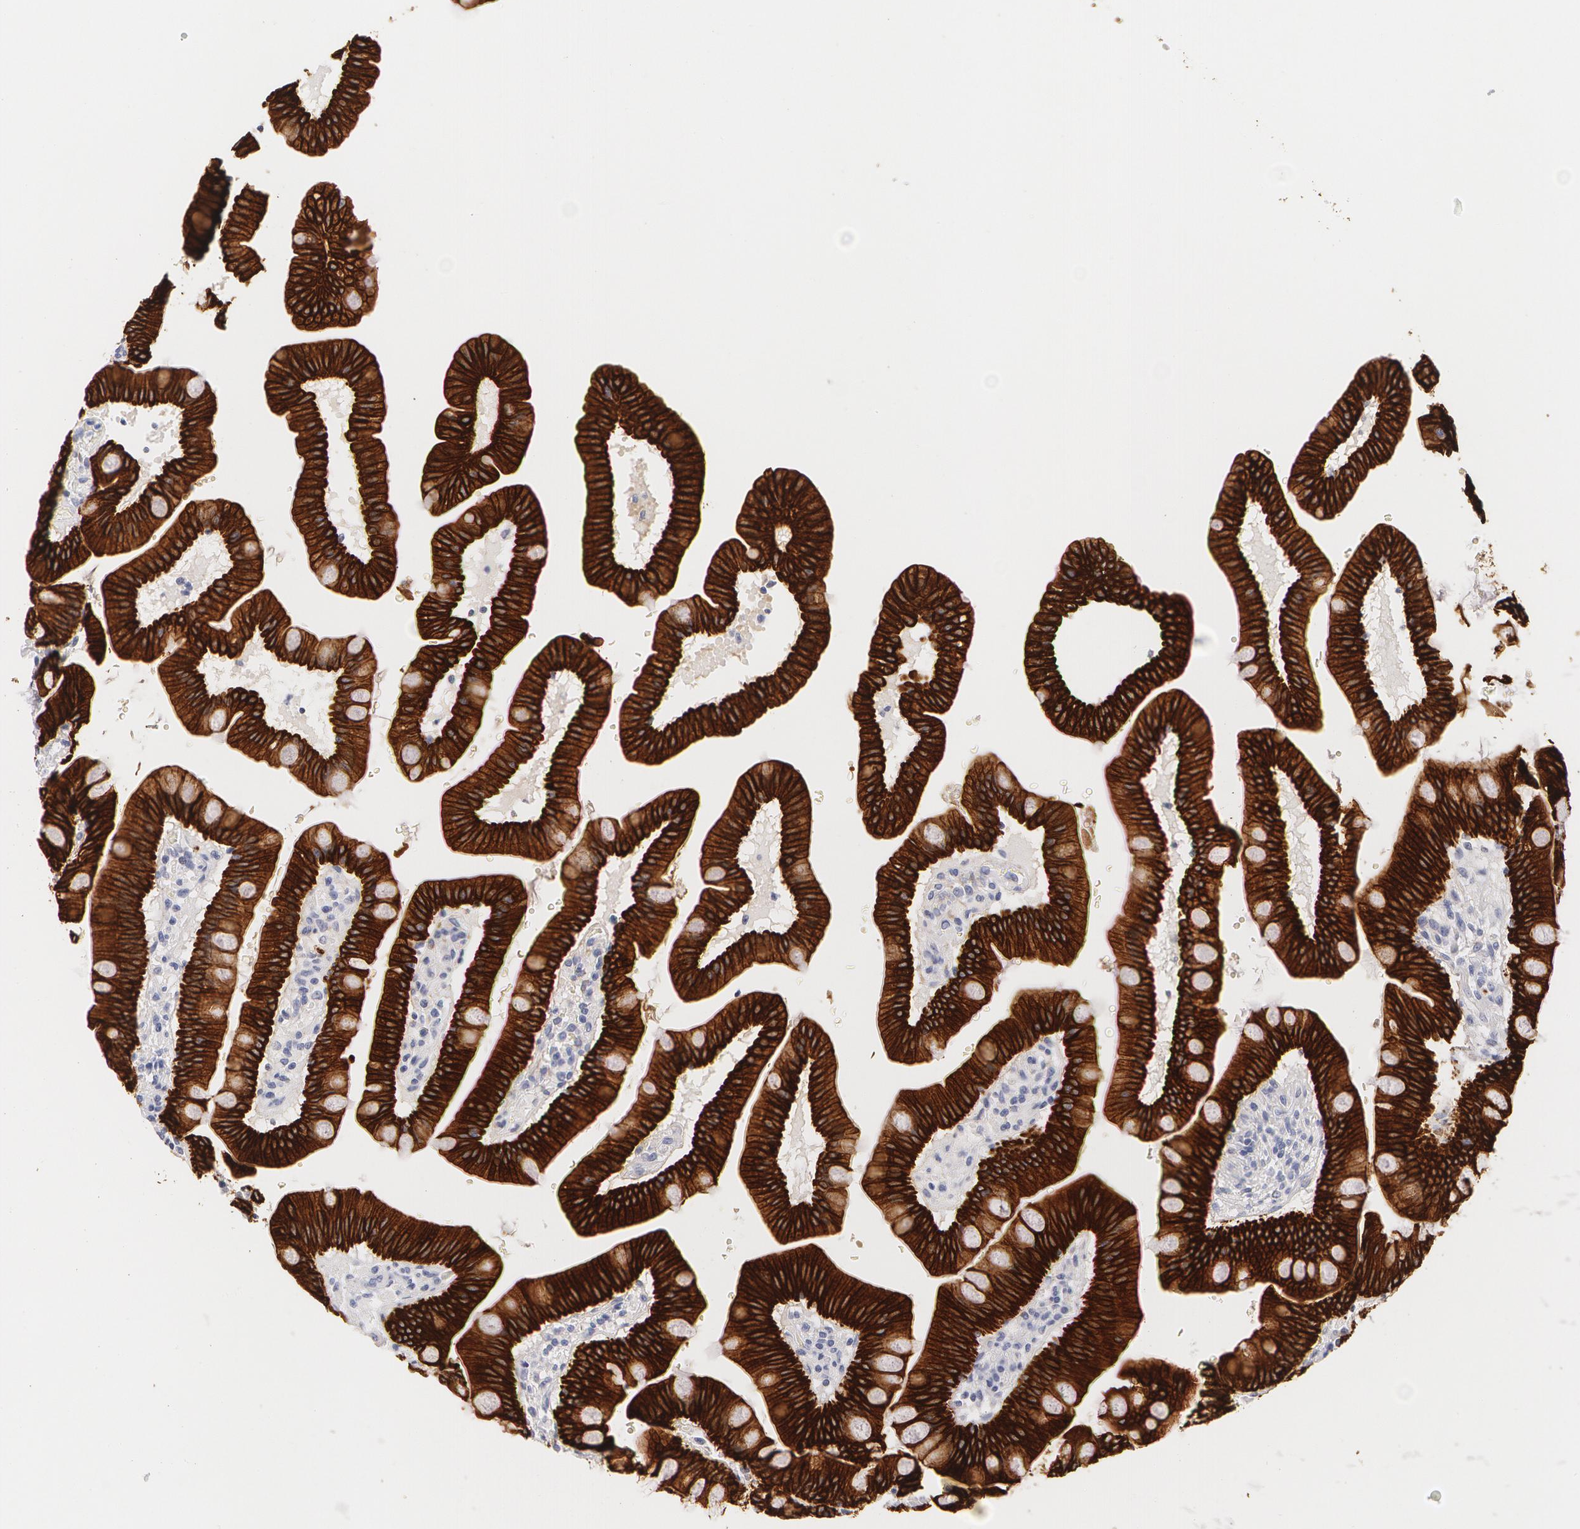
{"staining": {"intensity": "strong", "quantity": ">75%", "location": "cytoplasmic/membranous"}, "tissue": "duodenum", "cell_type": "Glandular cells", "image_type": "normal", "snomed": [{"axis": "morphology", "description": "Normal tissue, NOS"}, {"axis": "topography", "description": "Pancreas"}, {"axis": "topography", "description": "Duodenum"}], "caption": "Strong cytoplasmic/membranous protein positivity is appreciated in approximately >75% of glandular cells in duodenum. (DAB = brown stain, brightfield microscopy at high magnification).", "gene": "KRT8", "patient": {"sex": "male", "age": 79}}